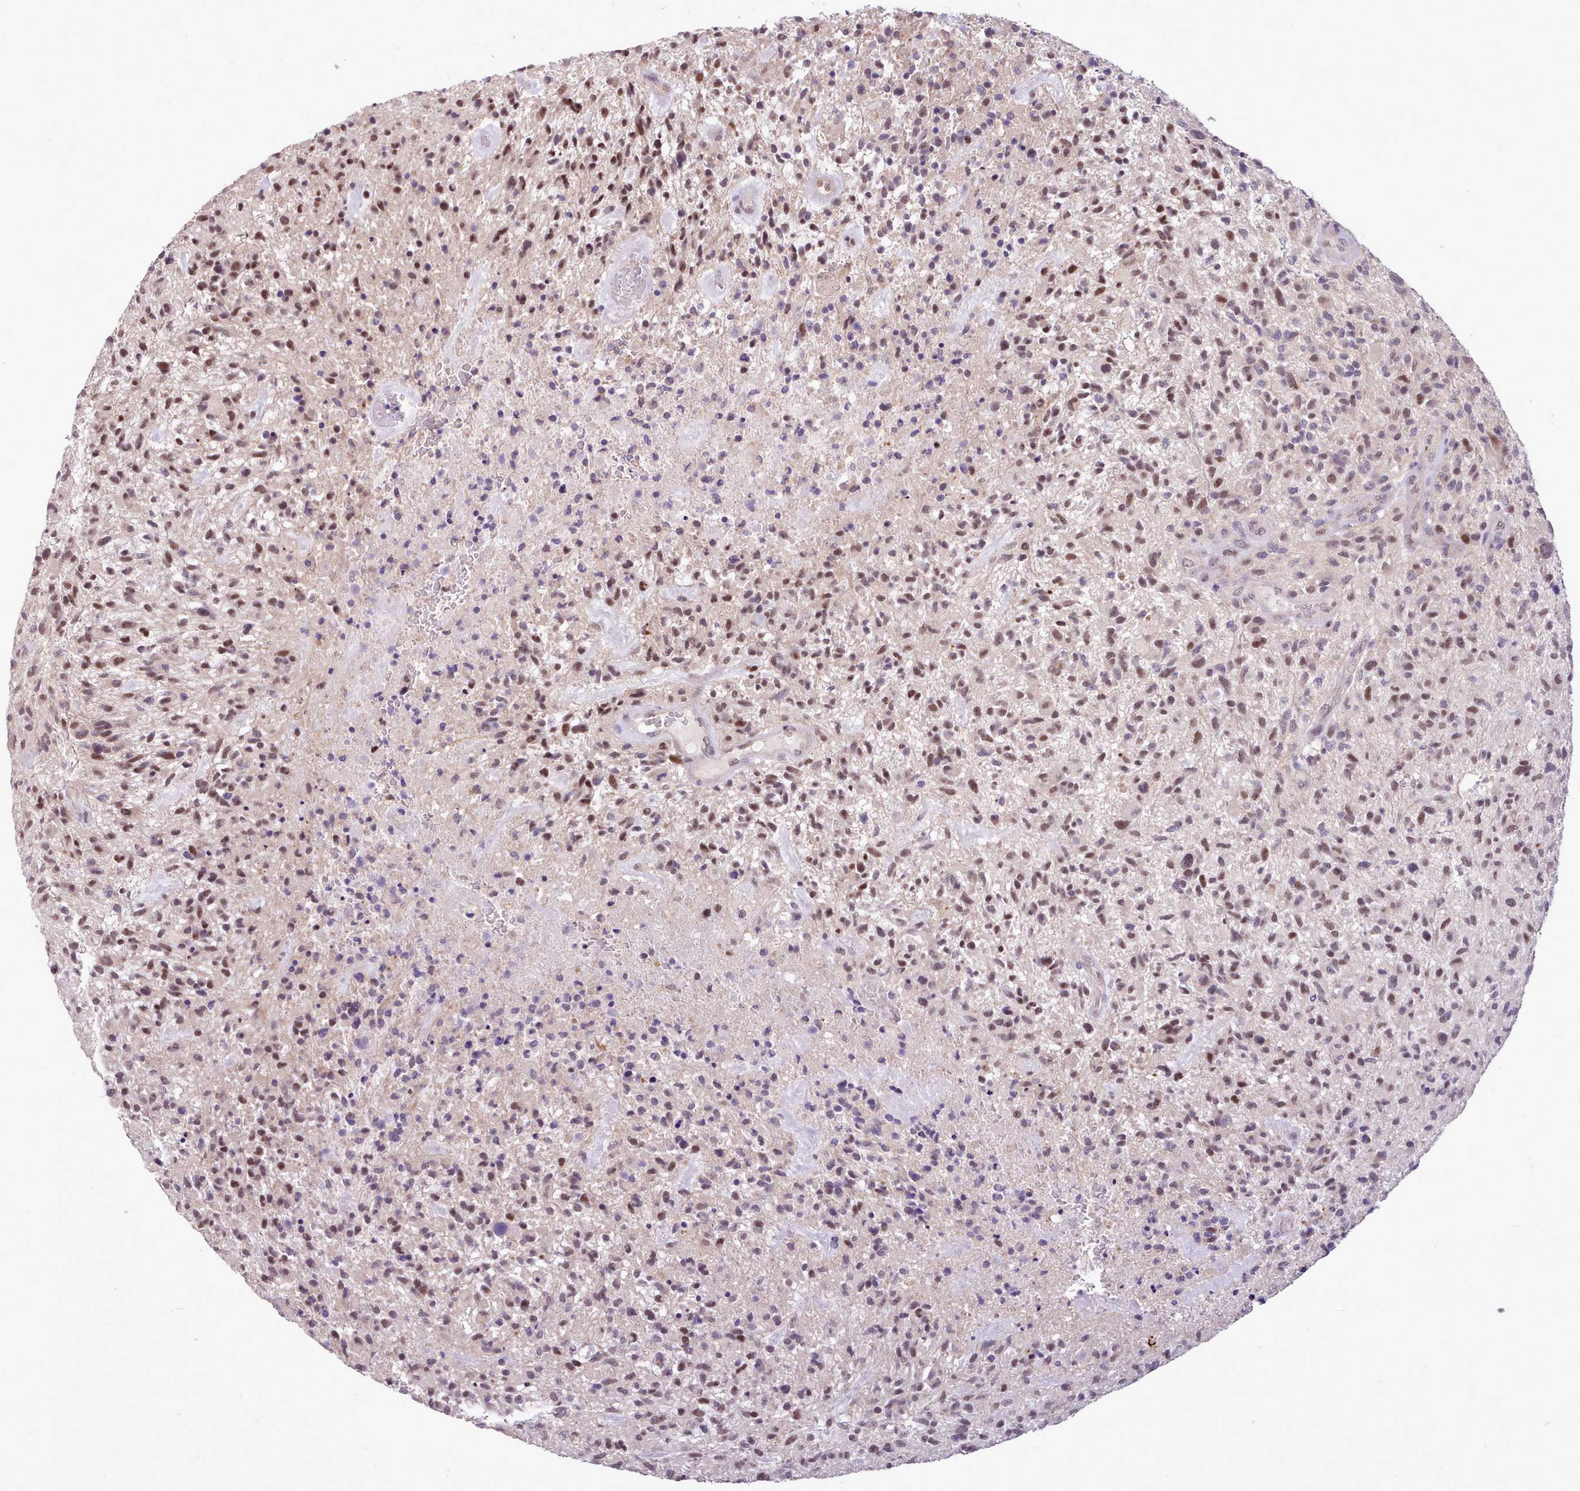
{"staining": {"intensity": "moderate", "quantity": "25%-75%", "location": "nuclear"}, "tissue": "glioma", "cell_type": "Tumor cells", "image_type": "cancer", "snomed": [{"axis": "morphology", "description": "Glioma, malignant, High grade"}, {"axis": "topography", "description": "Brain"}], "caption": "Immunohistochemical staining of glioma reveals moderate nuclear protein expression in approximately 25%-75% of tumor cells.", "gene": "ZNF607", "patient": {"sex": "male", "age": 47}}